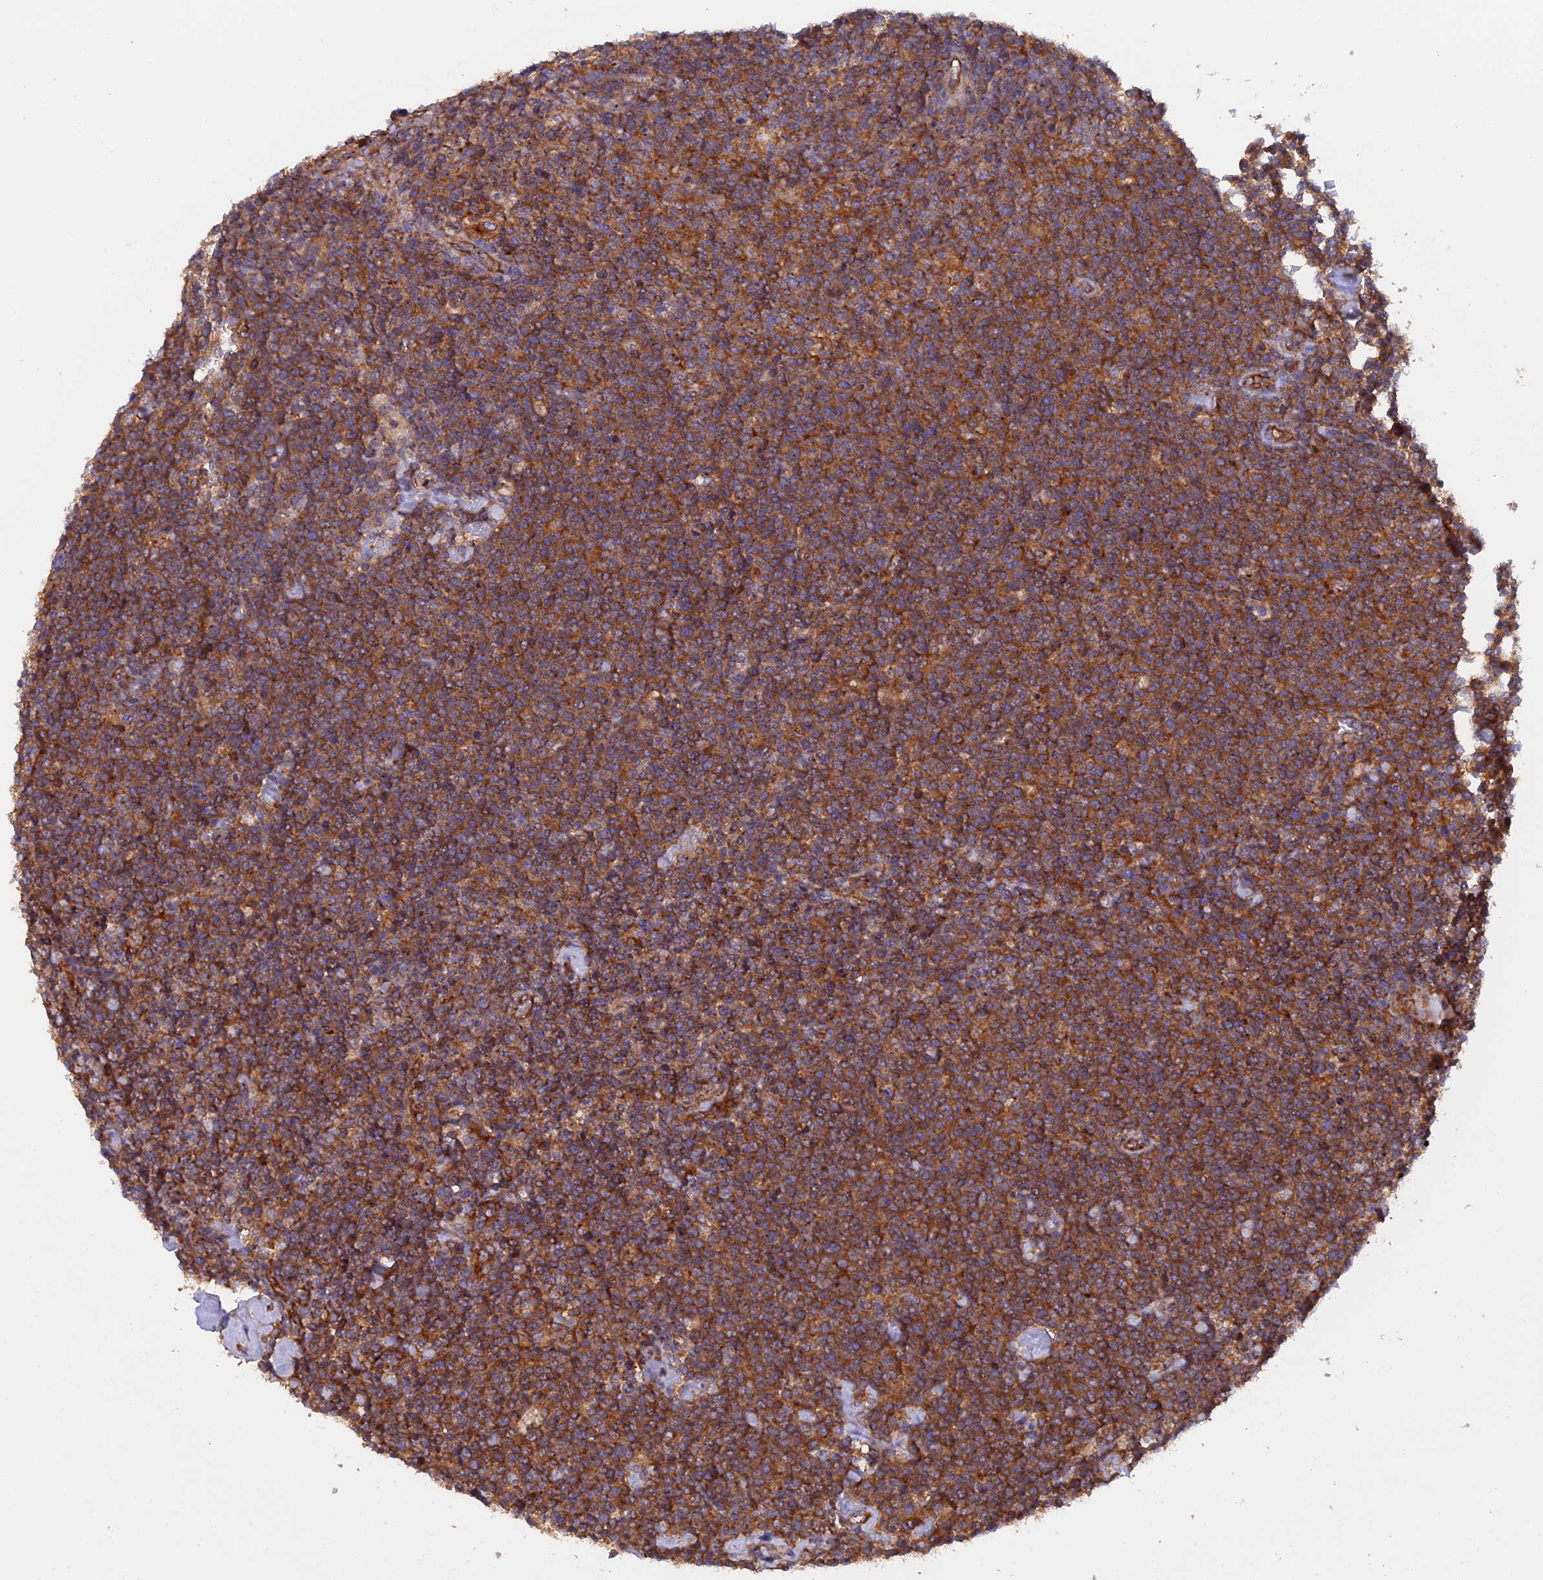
{"staining": {"intensity": "moderate", "quantity": ">75%", "location": "cytoplasmic/membranous"}, "tissue": "lymphoma", "cell_type": "Tumor cells", "image_type": "cancer", "snomed": [{"axis": "morphology", "description": "Malignant lymphoma, non-Hodgkin's type, High grade"}, {"axis": "topography", "description": "Lymph node"}], "caption": "Tumor cells reveal medium levels of moderate cytoplasmic/membranous expression in approximately >75% of cells in lymphoma. (DAB IHC, brown staining for protein, blue staining for nuclei).", "gene": "DCTN2", "patient": {"sex": "male", "age": 61}}